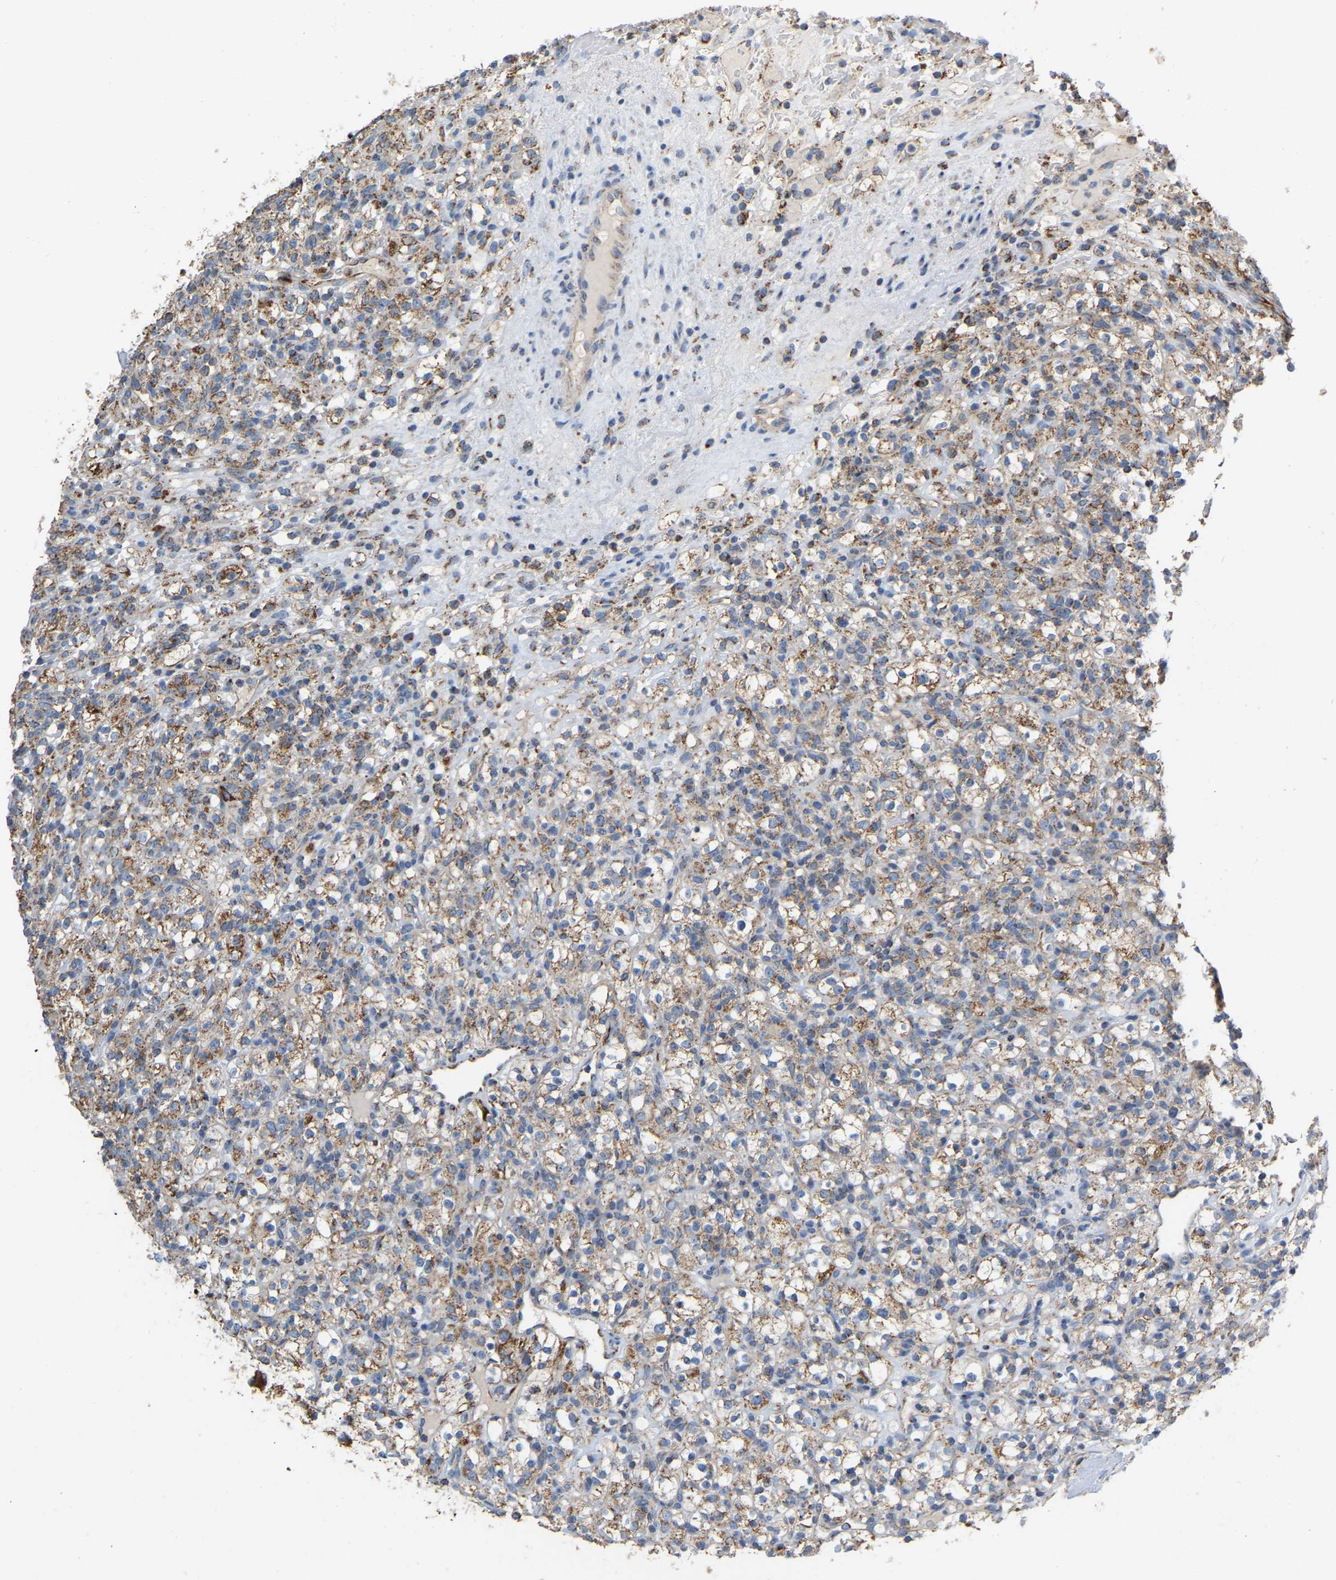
{"staining": {"intensity": "moderate", "quantity": ">75%", "location": "cytoplasmic/membranous"}, "tissue": "renal cancer", "cell_type": "Tumor cells", "image_type": "cancer", "snomed": [{"axis": "morphology", "description": "Normal tissue, NOS"}, {"axis": "morphology", "description": "Adenocarcinoma, NOS"}, {"axis": "topography", "description": "Kidney"}], "caption": "Approximately >75% of tumor cells in human renal adenocarcinoma demonstrate moderate cytoplasmic/membranous protein positivity as visualized by brown immunohistochemical staining.", "gene": "CBLB", "patient": {"sex": "female", "age": 72}}